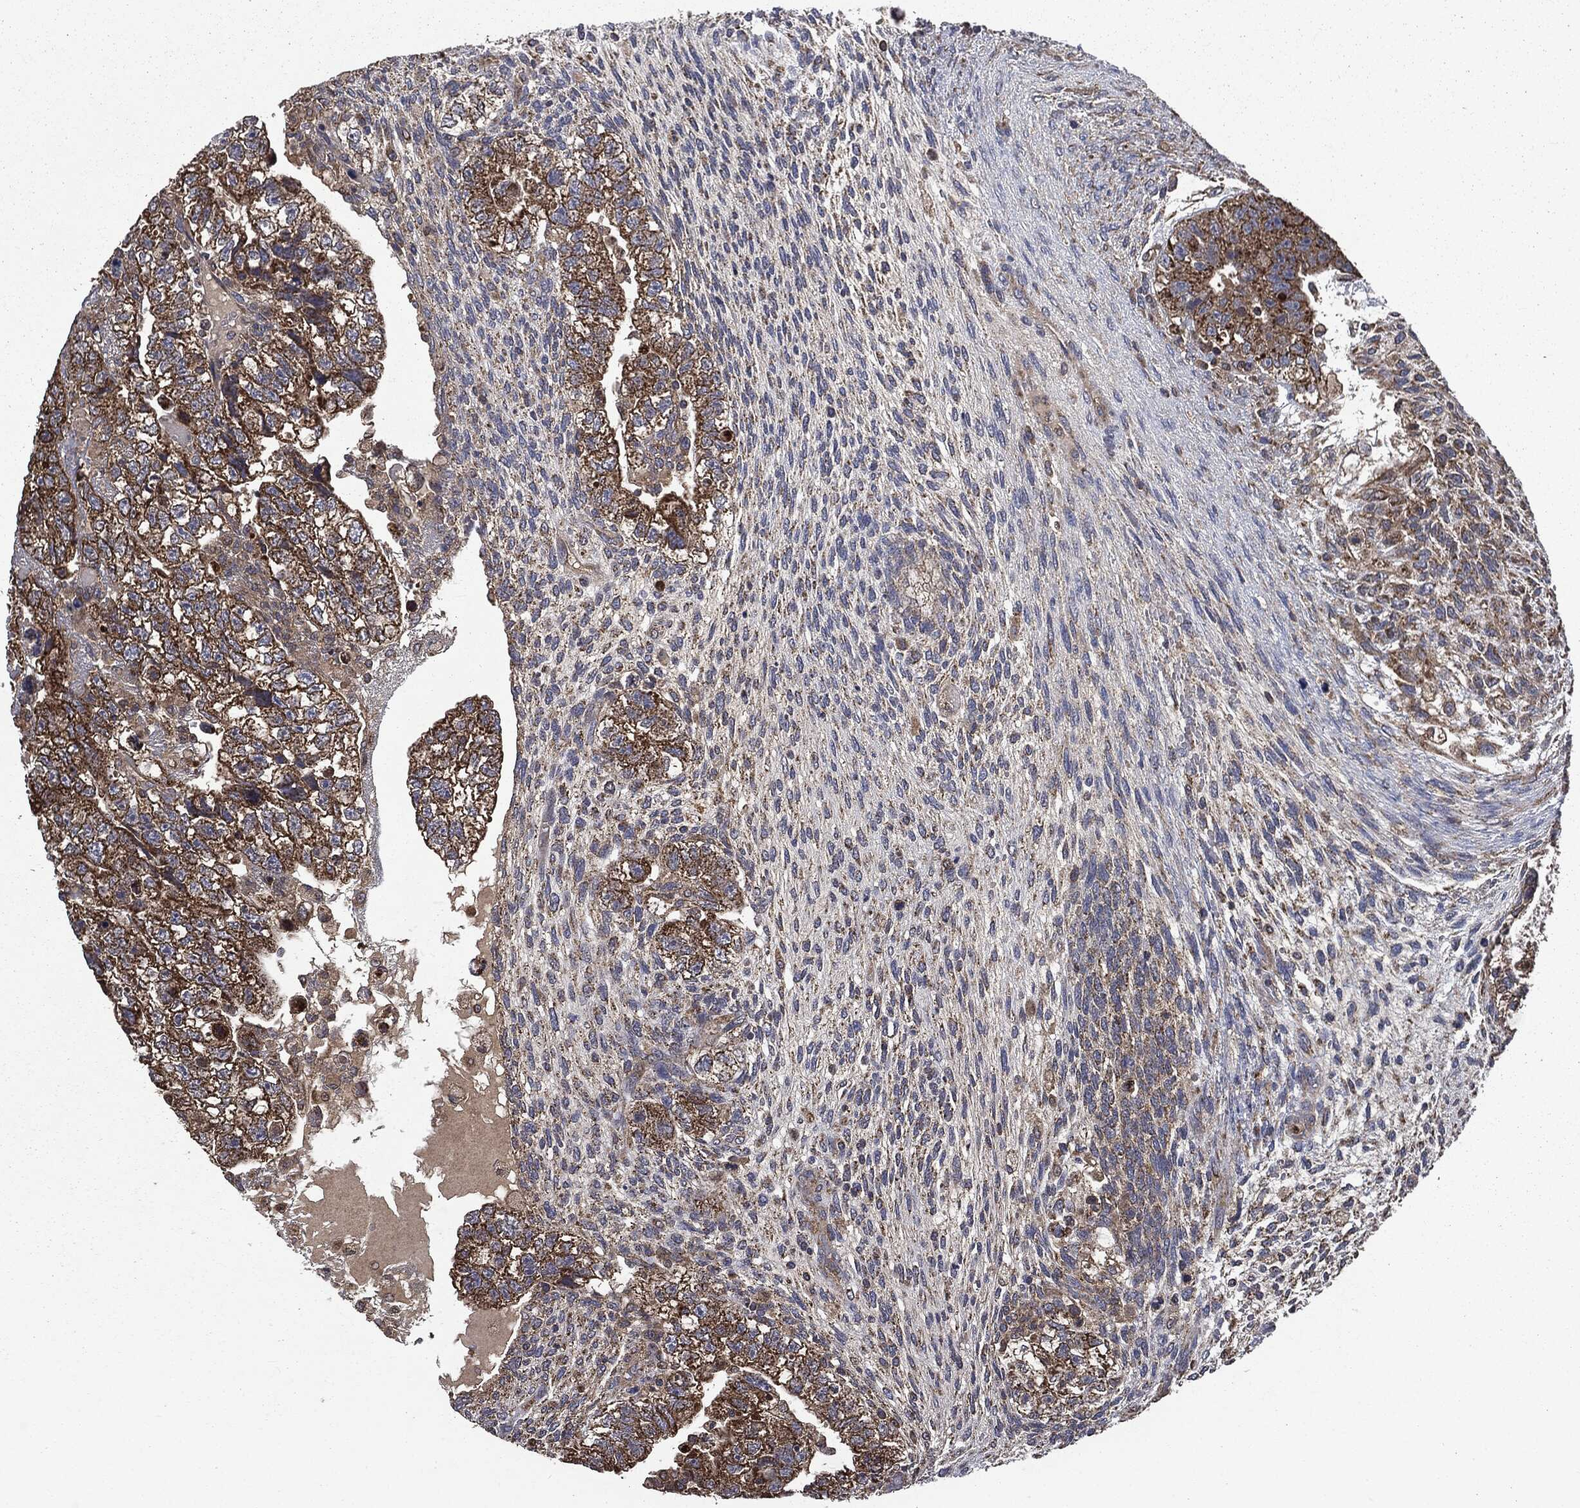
{"staining": {"intensity": "strong", "quantity": ">75%", "location": "cytoplasmic/membranous"}, "tissue": "testis cancer", "cell_type": "Tumor cells", "image_type": "cancer", "snomed": [{"axis": "morphology", "description": "Normal tissue, NOS"}, {"axis": "morphology", "description": "Carcinoma, Embryonal, NOS"}, {"axis": "topography", "description": "Testis"}], "caption": "Embryonal carcinoma (testis) stained with DAB IHC demonstrates high levels of strong cytoplasmic/membranous positivity in about >75% of tumor cells.", "gene": "MAPK6", "patient": {"sex": "male", "age": 36}}